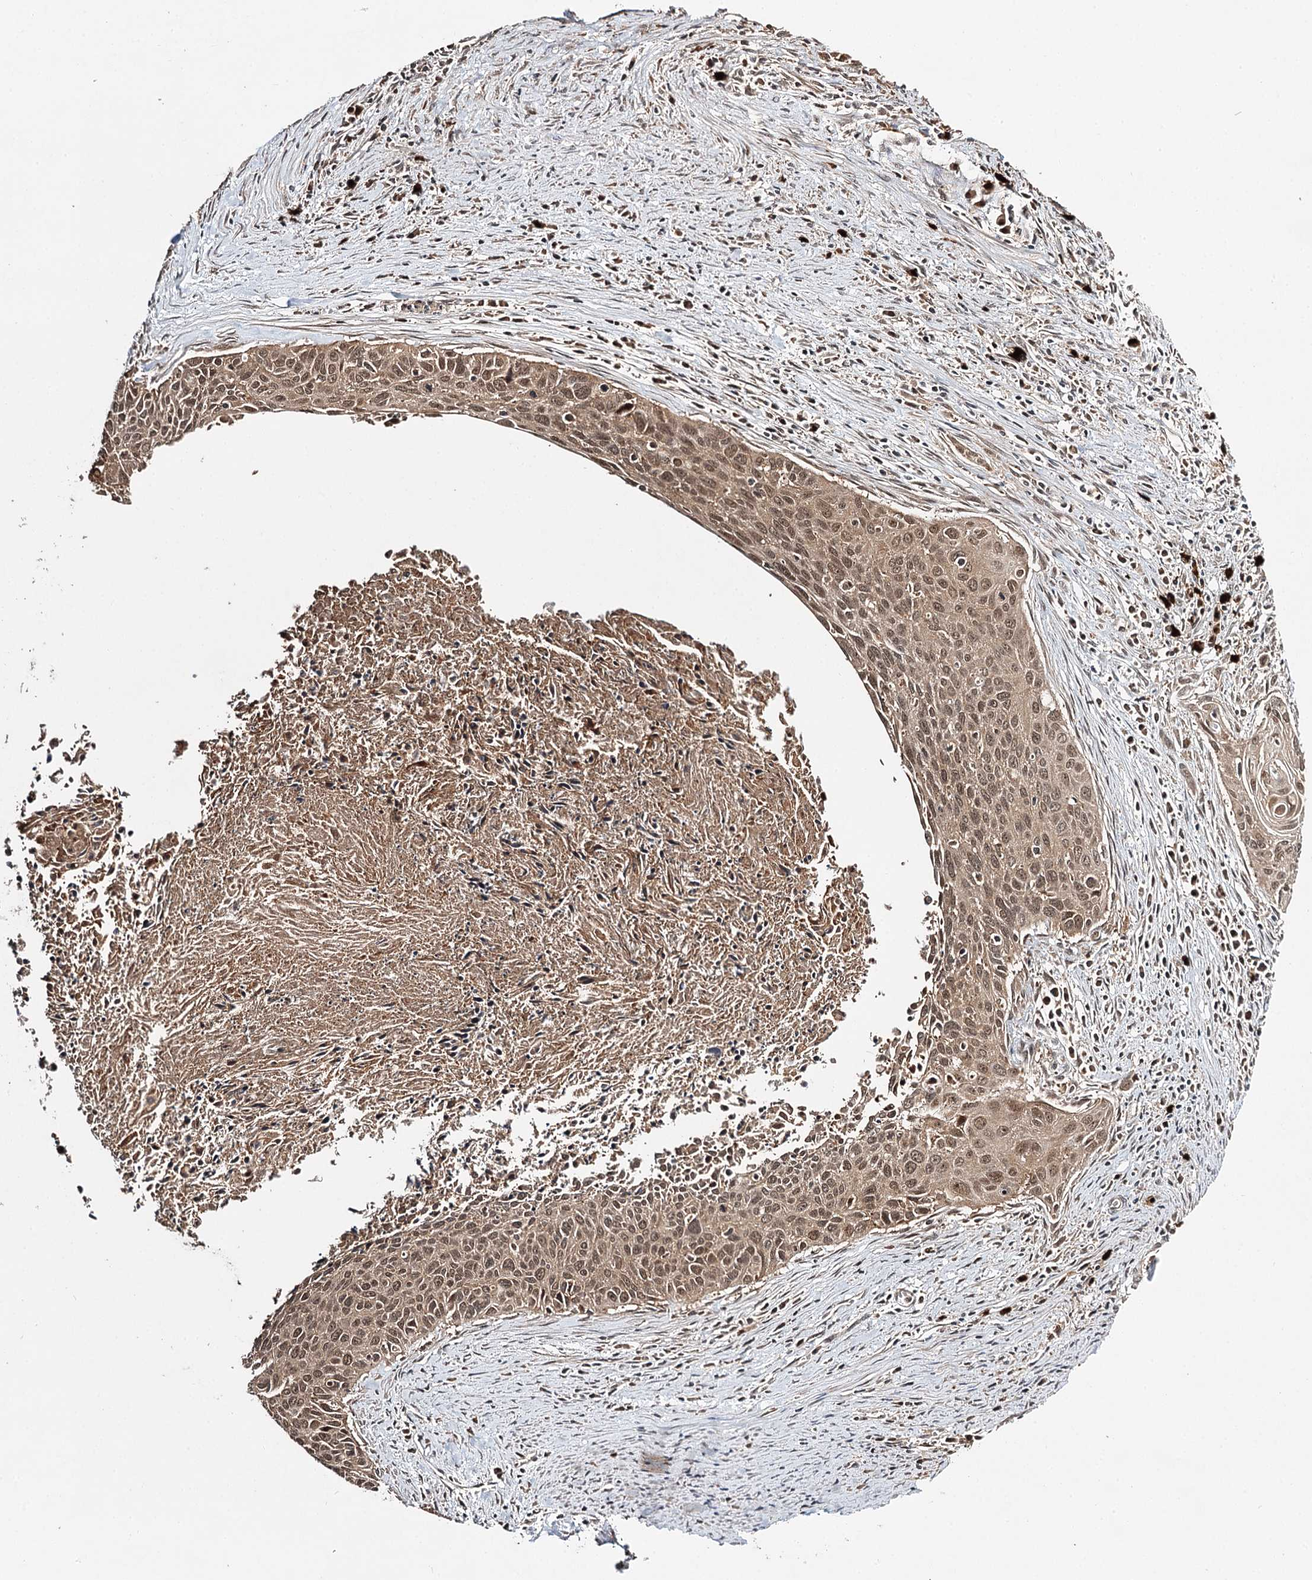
{"staining": {"intensity": "weak", "quantity": ">75%", "location": "nuclear"}, "tissue": "cervical cancer", "cell_type": "Tumor cells", "image_type": "cancer", "snomed": [{"axis": "morphology", "description": "Squamous cell carcinoma, NOS"}, {"axis": "topography", "description": "Cervix"}], "caption": "Brown immunohistochemical staining in human cervical cancer (squamous cell carcinoma) exhibits weak nuclear staining in approximately >75% of tumor cells.", "gene": "N6AMT1", "patient": {"sex": "female", "age": 55}}